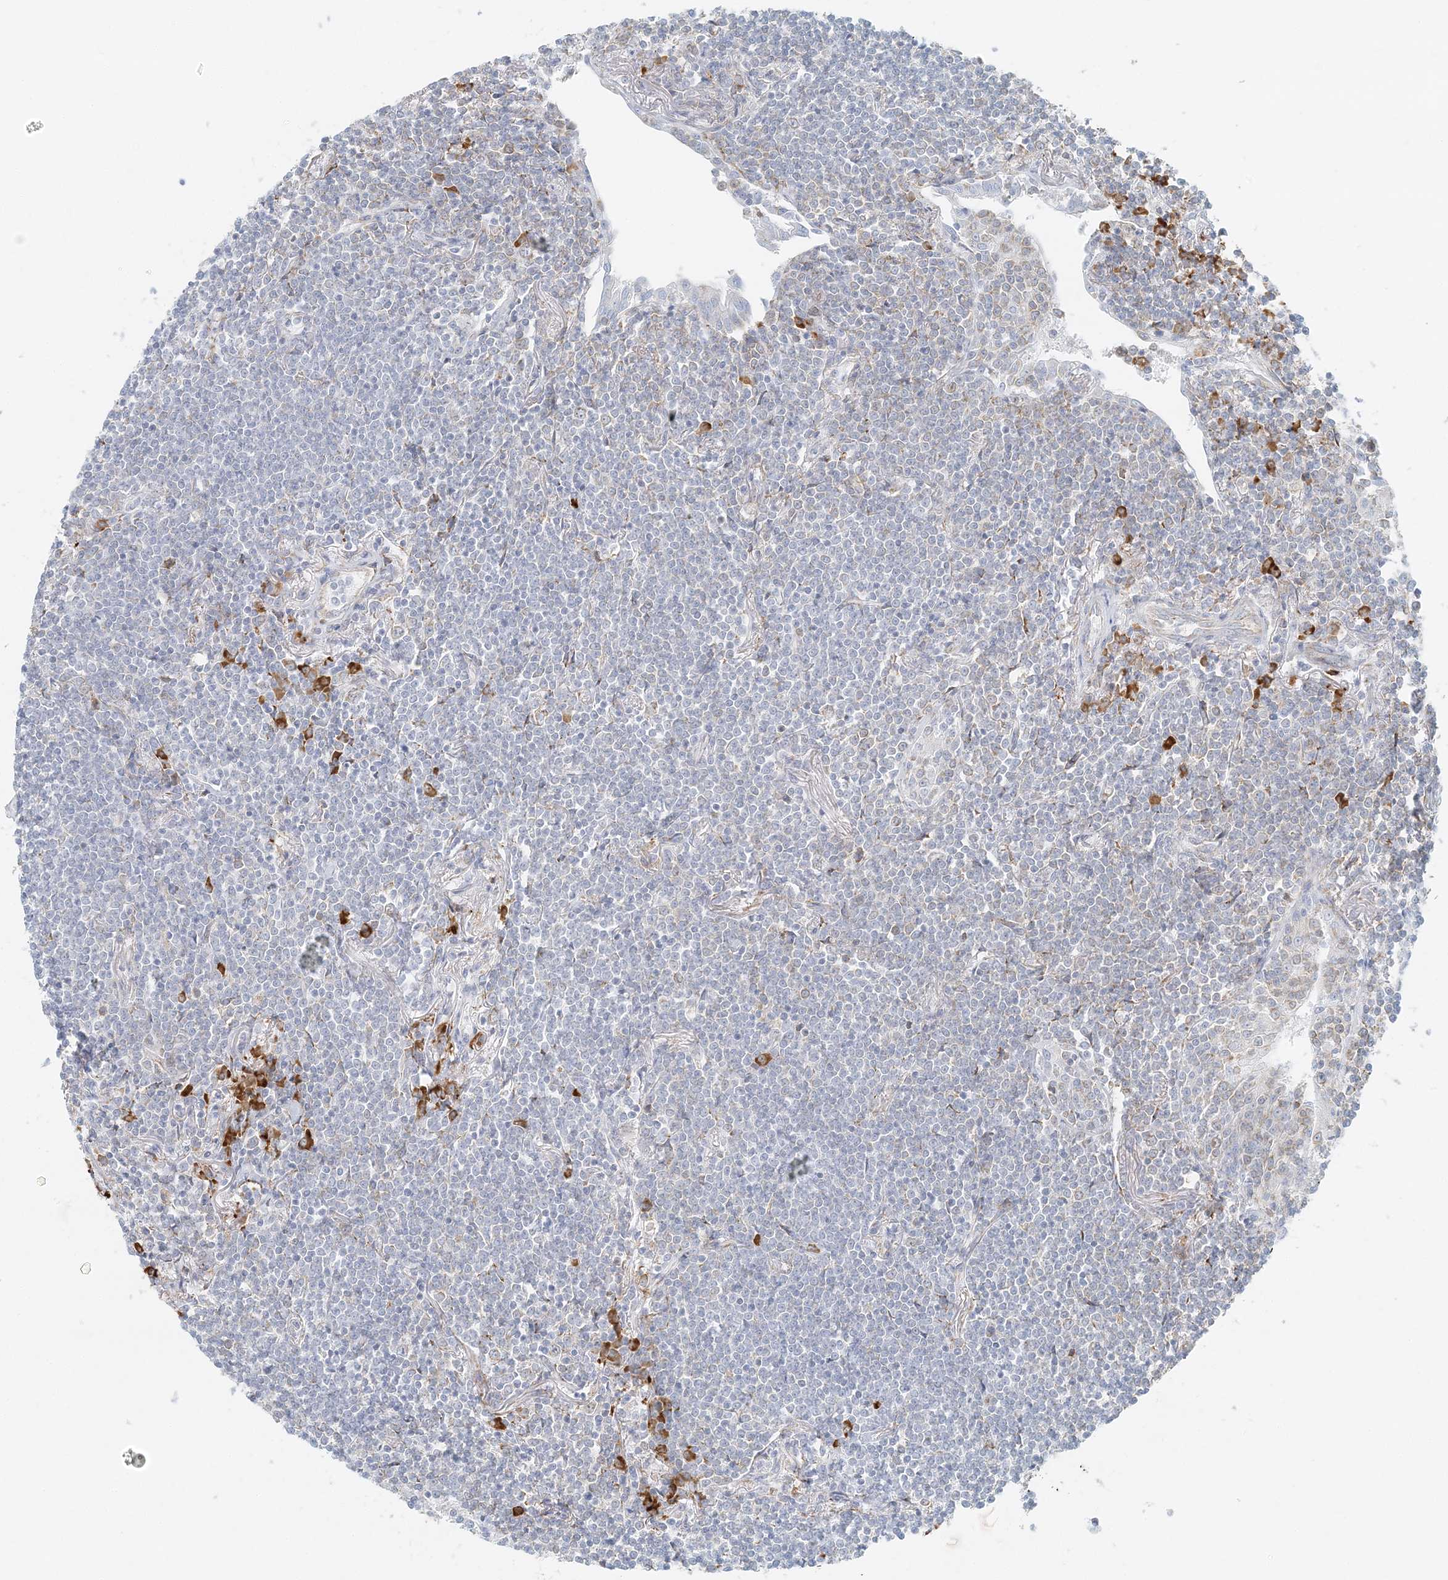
{"staining": {"intensity": "negative", "quantity": "none", "location": "none"}, "tissue": "lymphoma", "cell_type": "Tumor cells", "image_type": "cancer", "snomed": [{"axis": "morphology", "description": "Malignant lymphoma, non-Hodgkin's type, Low grade"}, {"axis": "topography", "description": "Lung"}], "caption": "High power microscopy photomicrograph of an immunohistochemistry (IHC) photomicrograph of malignant lymphoma, non-Hodgkin's type (low-grade), revealing no significant positivity in tumor cells.", "gene": "STK11IP", "patient": {"sex": "female", "age": 71}}